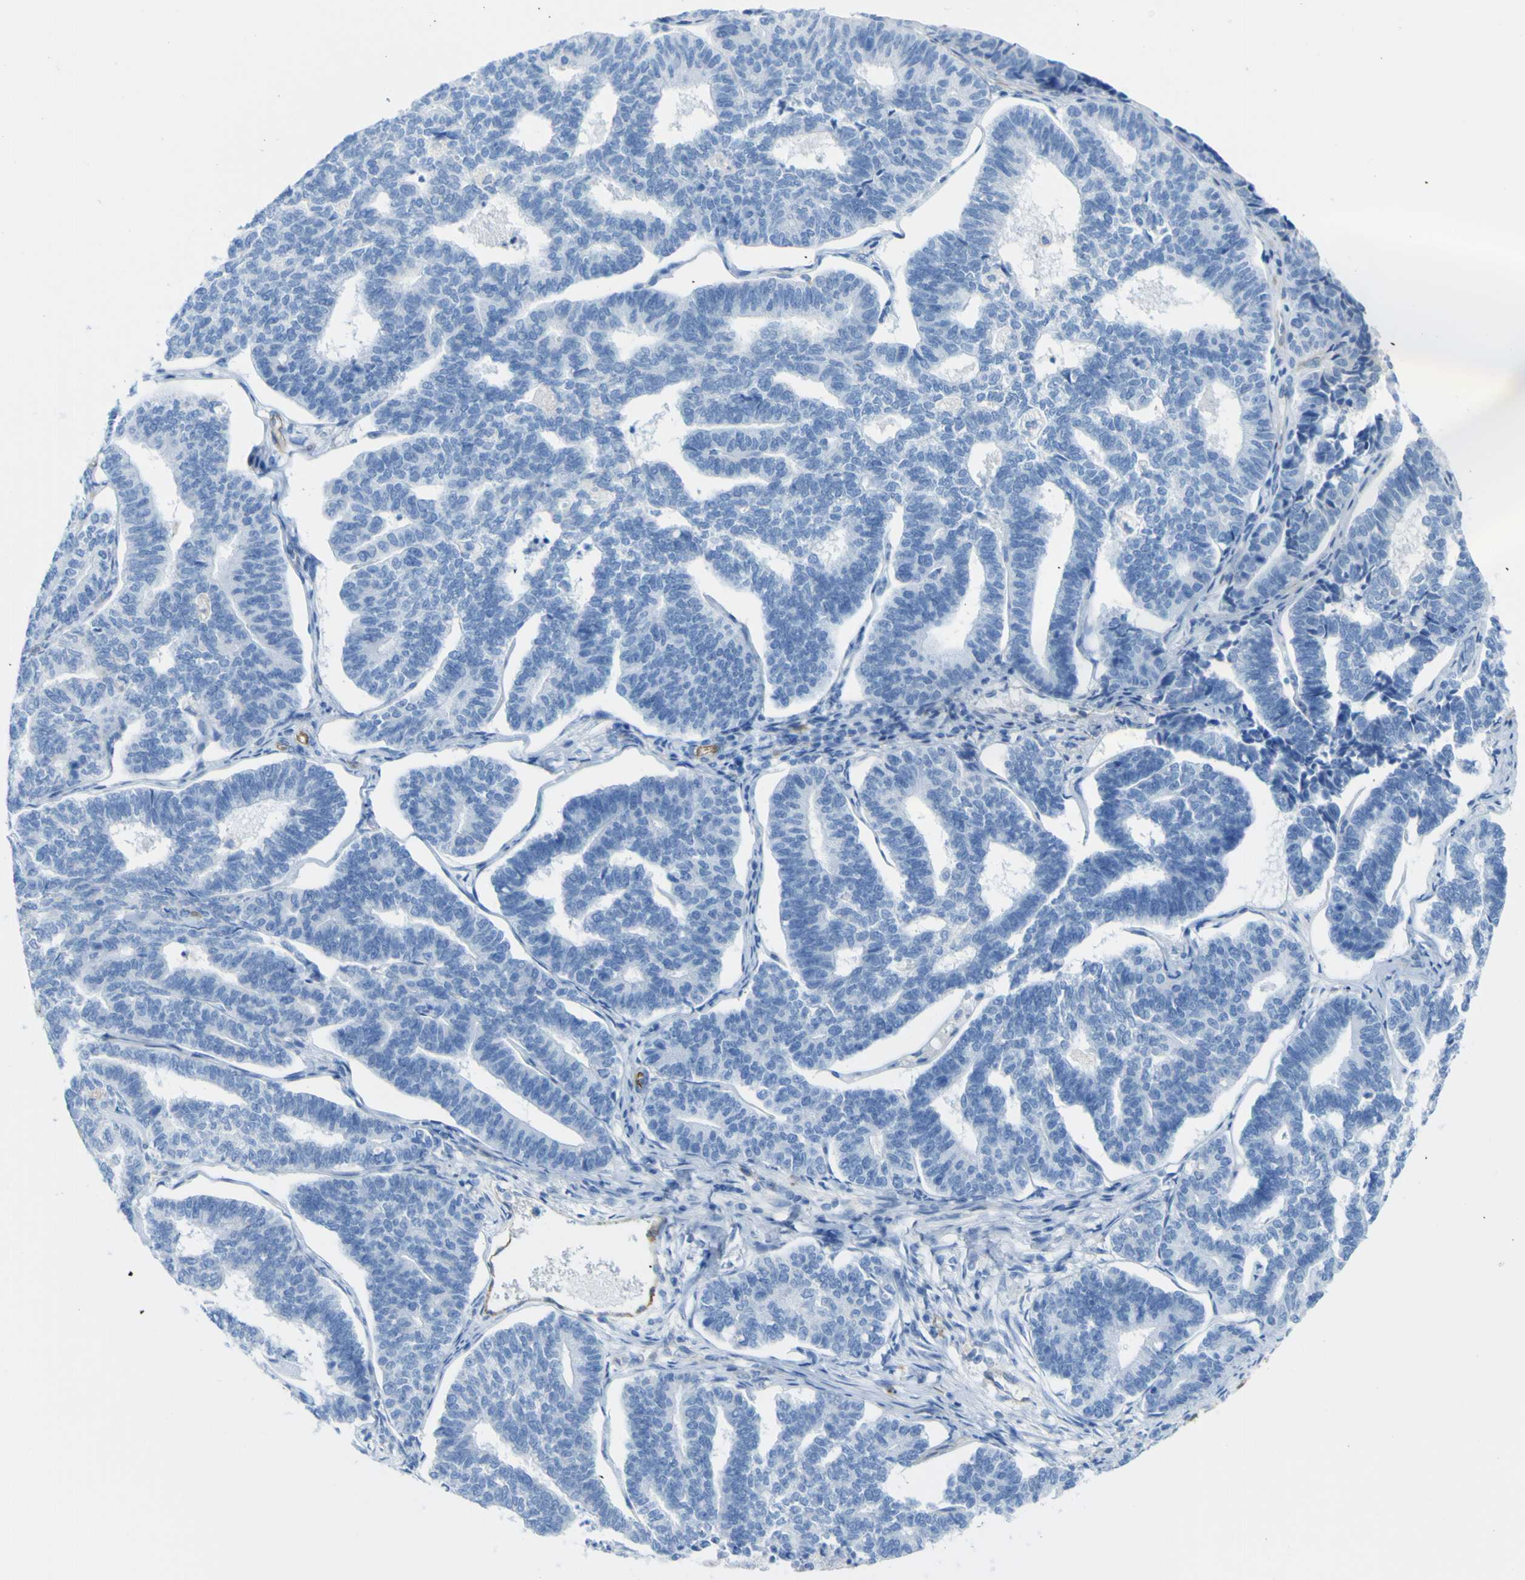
{"staining": {"intensity": "negative", "quantity": "none", "location": "none"}, "tissue": "endometrial cancer", "cell_type": "Tumor cells", "image_type": "cancer", "snomed": [{"axis": "morphology", "description": "Adenocarcinoma, NOS"}, {"axis": "topography", "description": "Endometrium"}], "caption": "Tumor cells are negative for brown protein staining in adenocarcinoma (endometrial).", "gene": "CD93", "patient": {"sex": "female", "age": 70}}